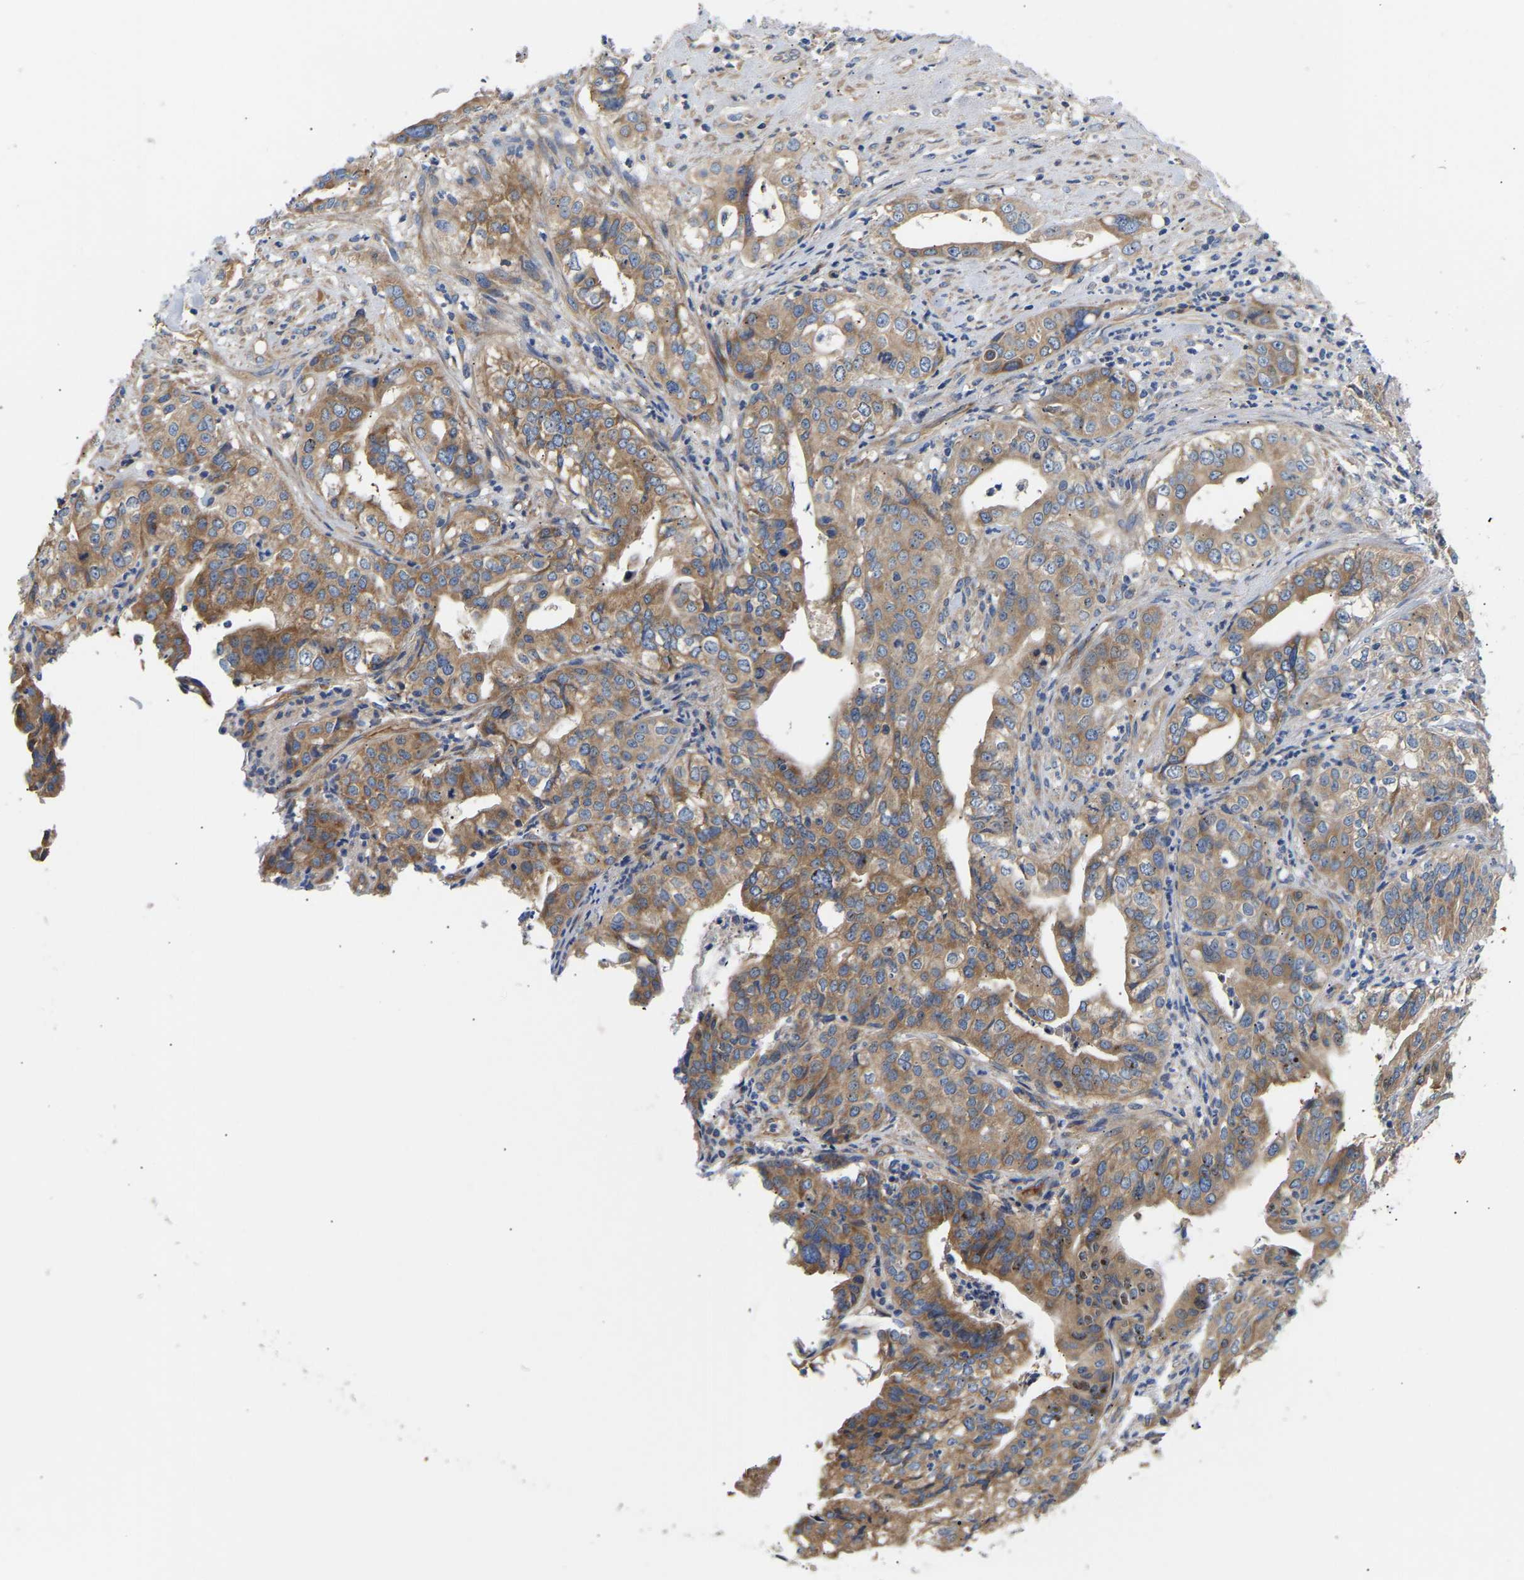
{"staining": {"intensity": "moderate", "quantity": ">75%", "location": "cytoplasmic/membranous"}, "tissue": "liver cancer", "cell_type": "Tumor cells", "image_type": "cancer", "snomed": [{"axis": "morphology", "description": "Cholangiocarcinoma"}, {"axis": "topography", "description": "Liver"}], "caption": "Brown immunohistochemical staining in liver cancer shows moderate cytoplasmic/membranous expression in approximately >75% of tumor cells.", "gene": "AIMP2", "patient": {"sex": "female", "age": 61}}